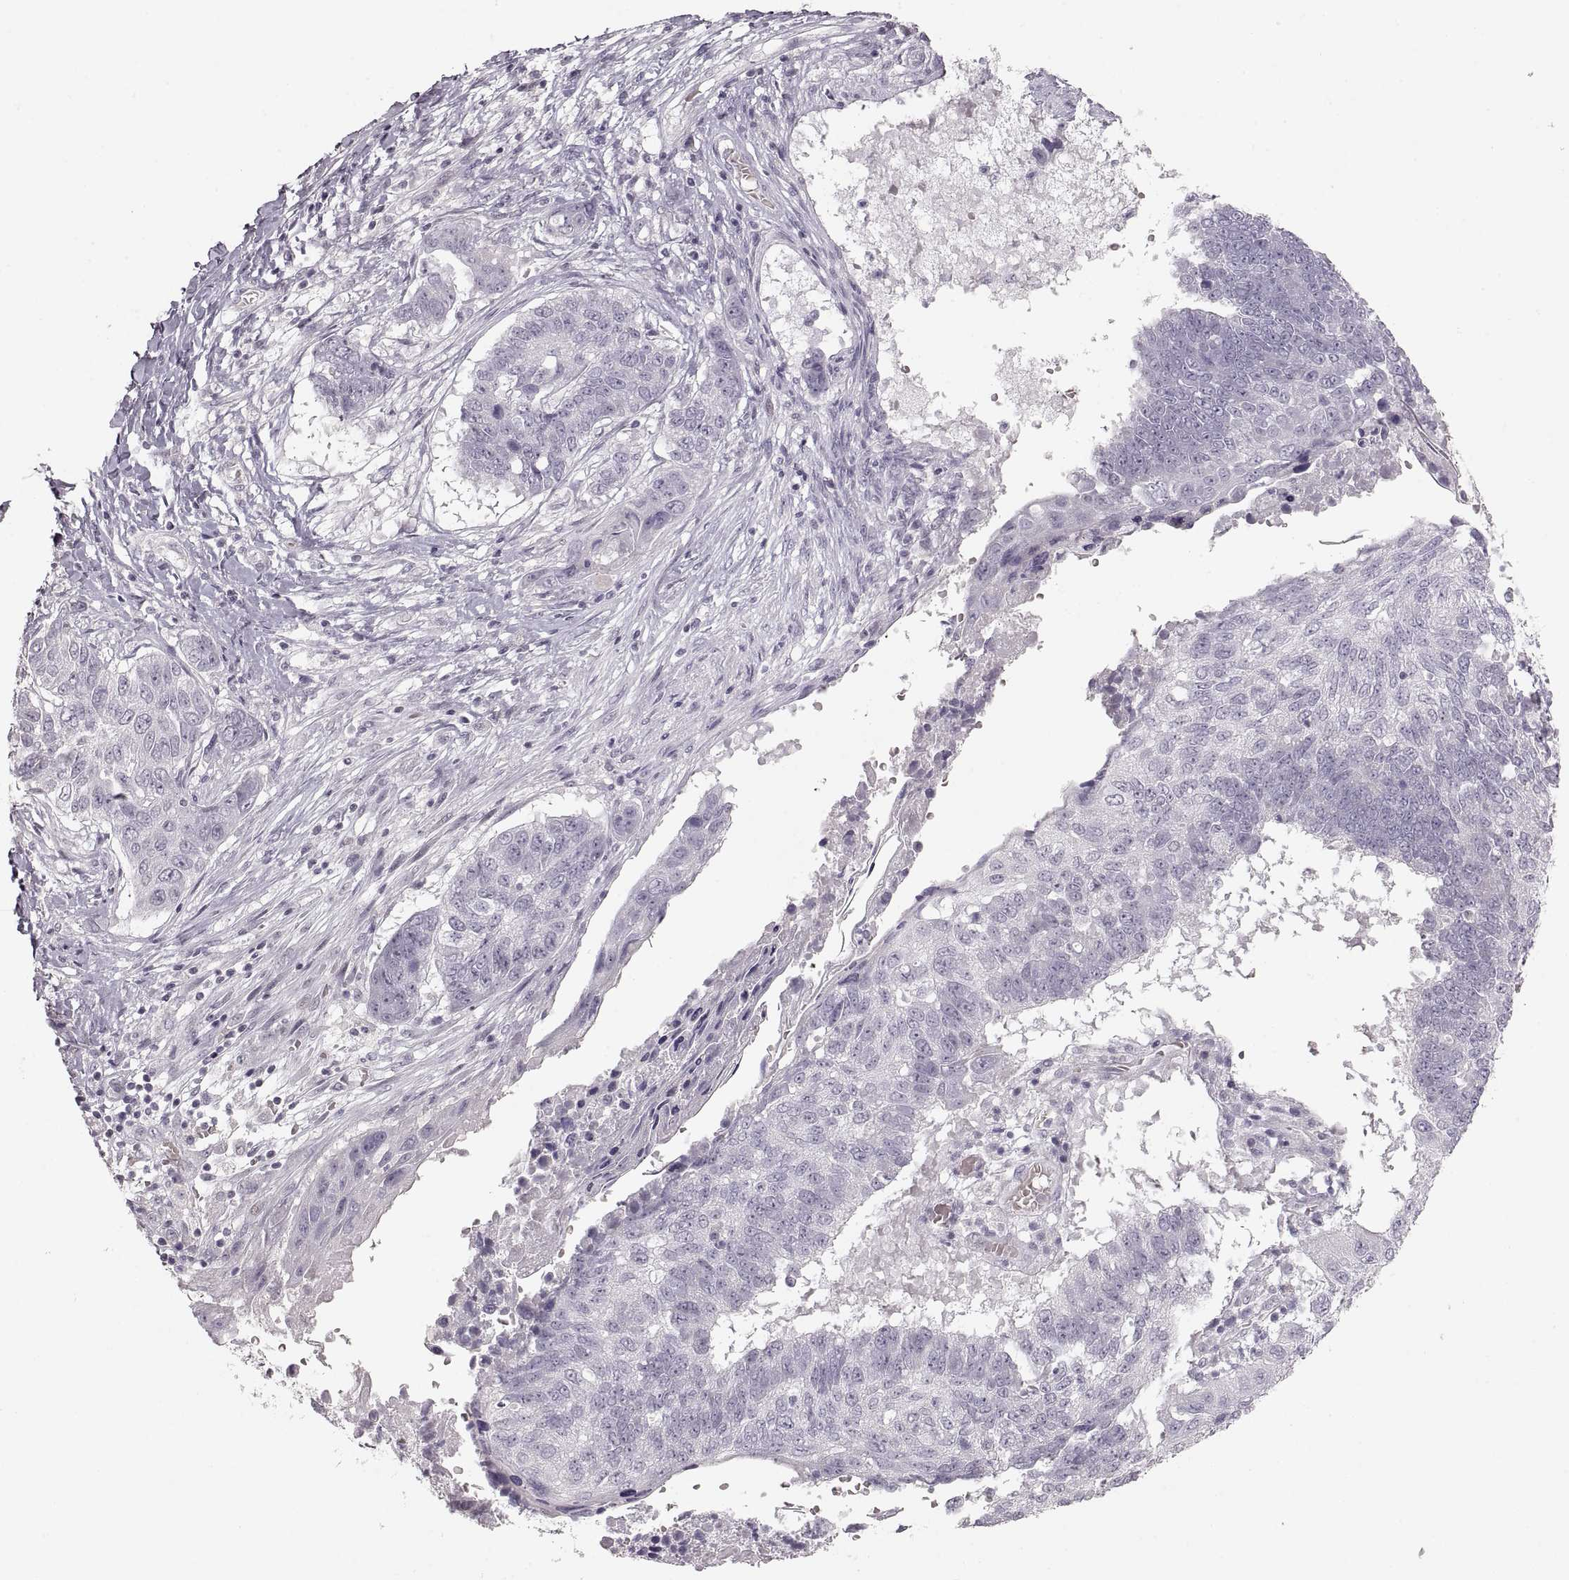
{"staining": {"intensity": "negative", "quantity": "none", "location": "none"}, "tissue": "lung cancer", "cell_type": "Tumor cells", "image_type": "cancer", "snomed": [{"axis": "morphology", "description": "Squamous cell carcinoma, NOS"}, {"axis": "topography", "description": "Lung"}], "caption": "Tumor cells show no significant staining in squamous cell carcinoma (lung). (Brightfield microscopy of DAB IHC at high magnification).", "gene": "PCSK2", "patient": {"sex": "male", "age": 73}}